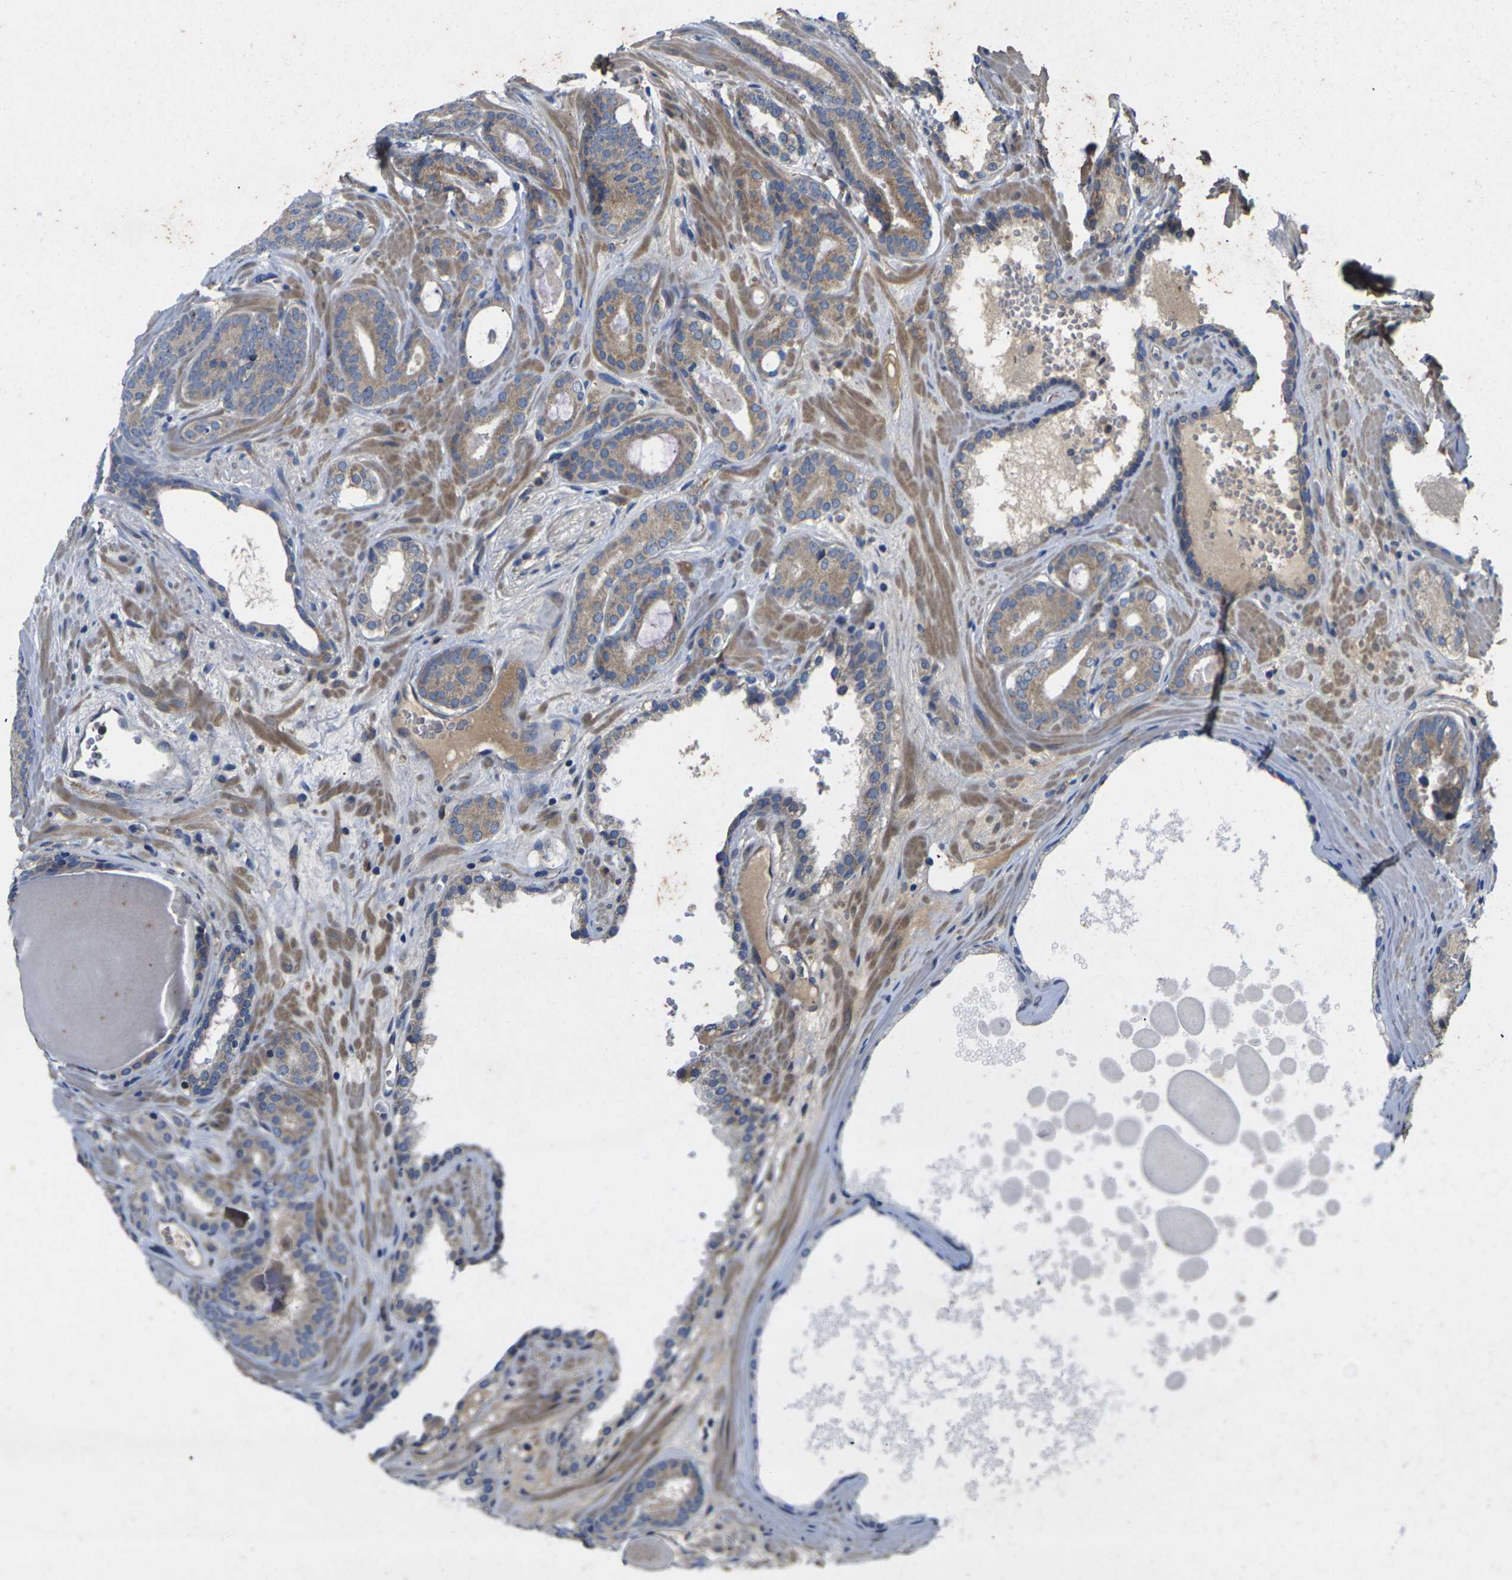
{"staining": {"intensity": "moderate", "quantity": "25%-75%", "location": "cytoplasmic/membranous"}, "tissue": "prostate cancer", "cell_type": "Tumor cells", "image_type": "cancer", "snomed": [{"axis": "morphology", "description": "Adenocarcinoma, High grade"}, {"axis": "topography", "description": "Prostate"}], "caption": "An immunohistochemistry (IHC) micrograph of tumor tissue is shown. Protein staining in brown labels moderate cytoplasmic/membranous positivity in high-grade adenocarcinoma (prostate) within tumor cells.", "gene": "KIF1B", "patient": {"sex": "male", "age": 60}}